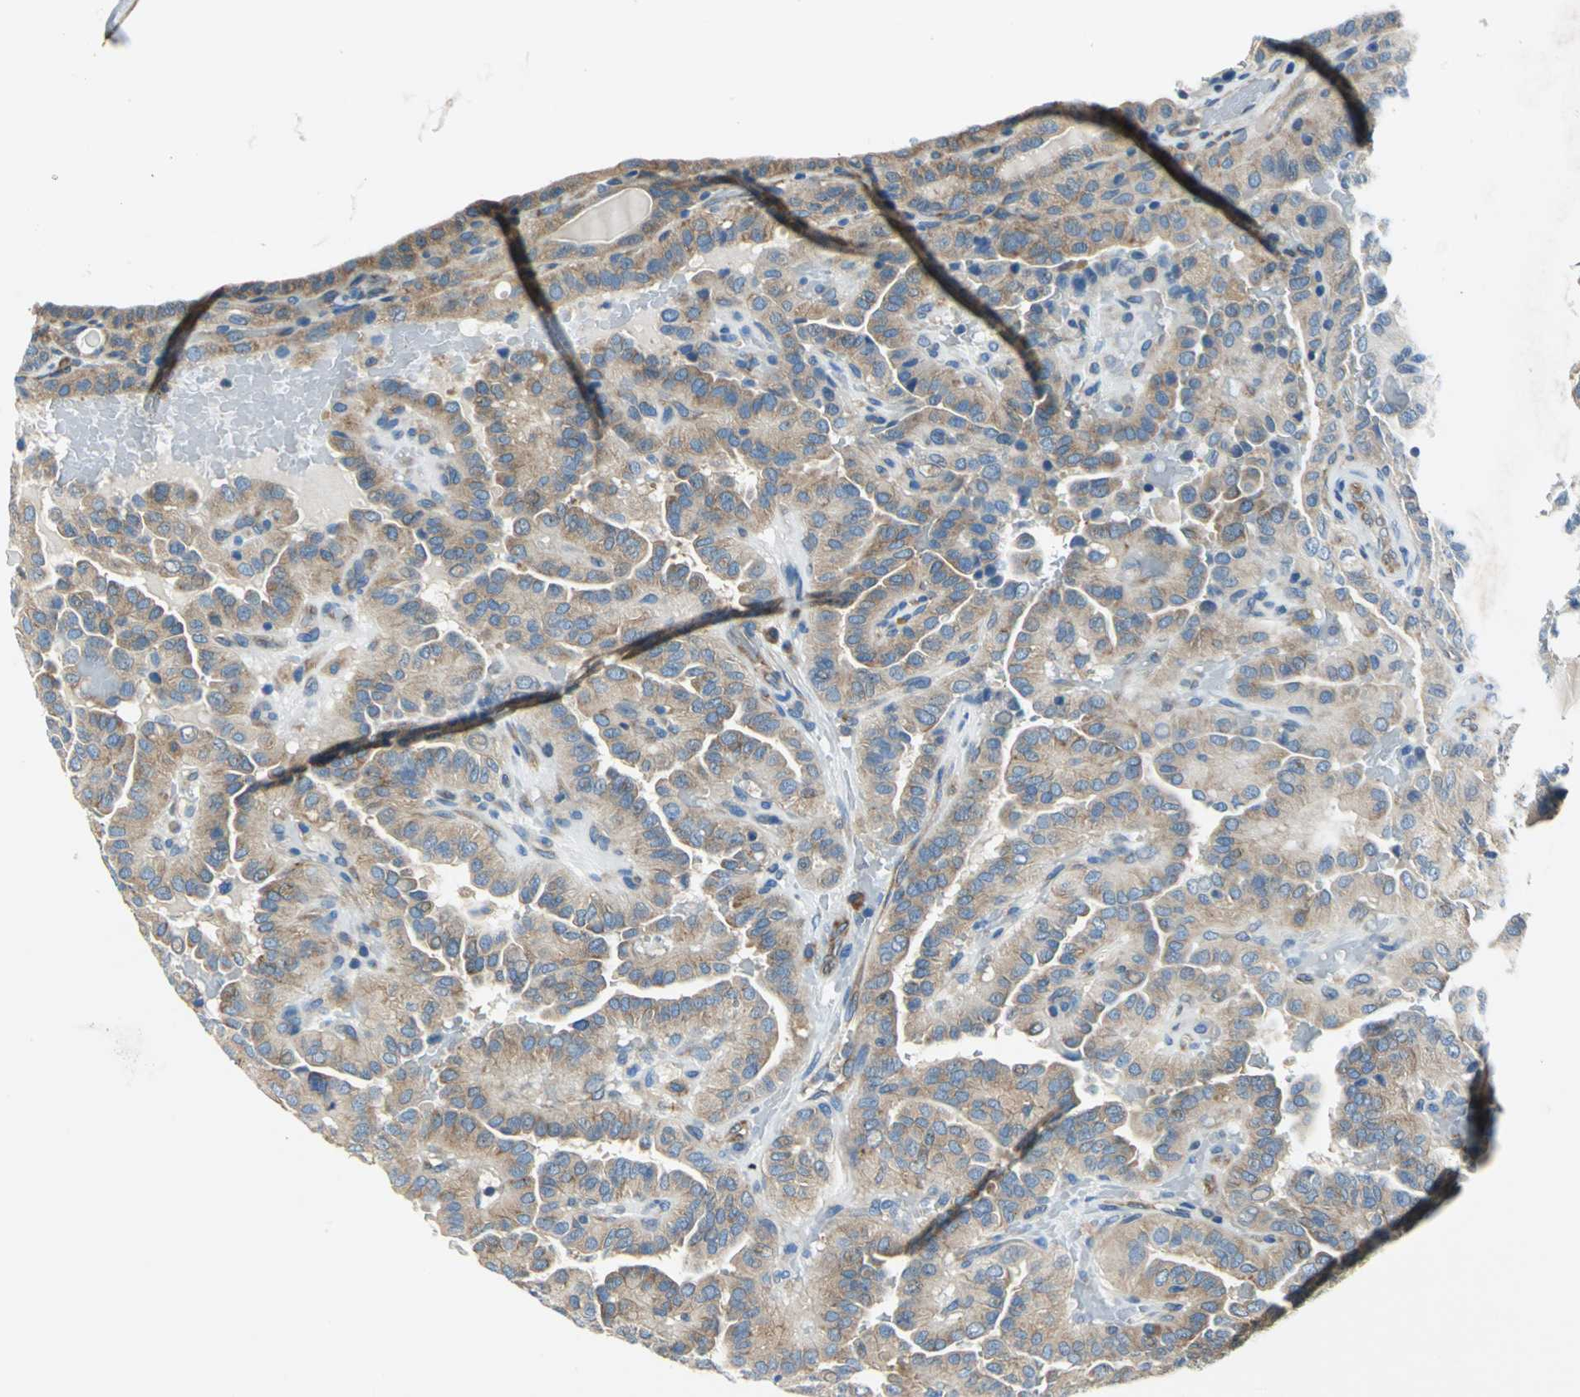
{"staining": {"intensity": "moderate", "quantity": ">75%", "location": "cytoplasmic/membranous"}, "tissue": "thyroid cancer", "cell_type": "Tumor cells", "image_type": "cancer", "snomed": [{"axis": "morphology", "description": "Papillary adenocarcinoma, NOS"}, {"axis": "topography", "description": "Thyroid gland"}], "caption": "The image shows staining of thyroid cancer, revealing moderate cytoplasmic/membranous protein positivity (brown color) within tumor cells. The protein of interest is stained brown, and the nuclei are stained in blue (DAB IHC with brightfield microscopy, high magnification).", "gene": "TRIM25", "patient": {"sex": "male", "age": 77}}